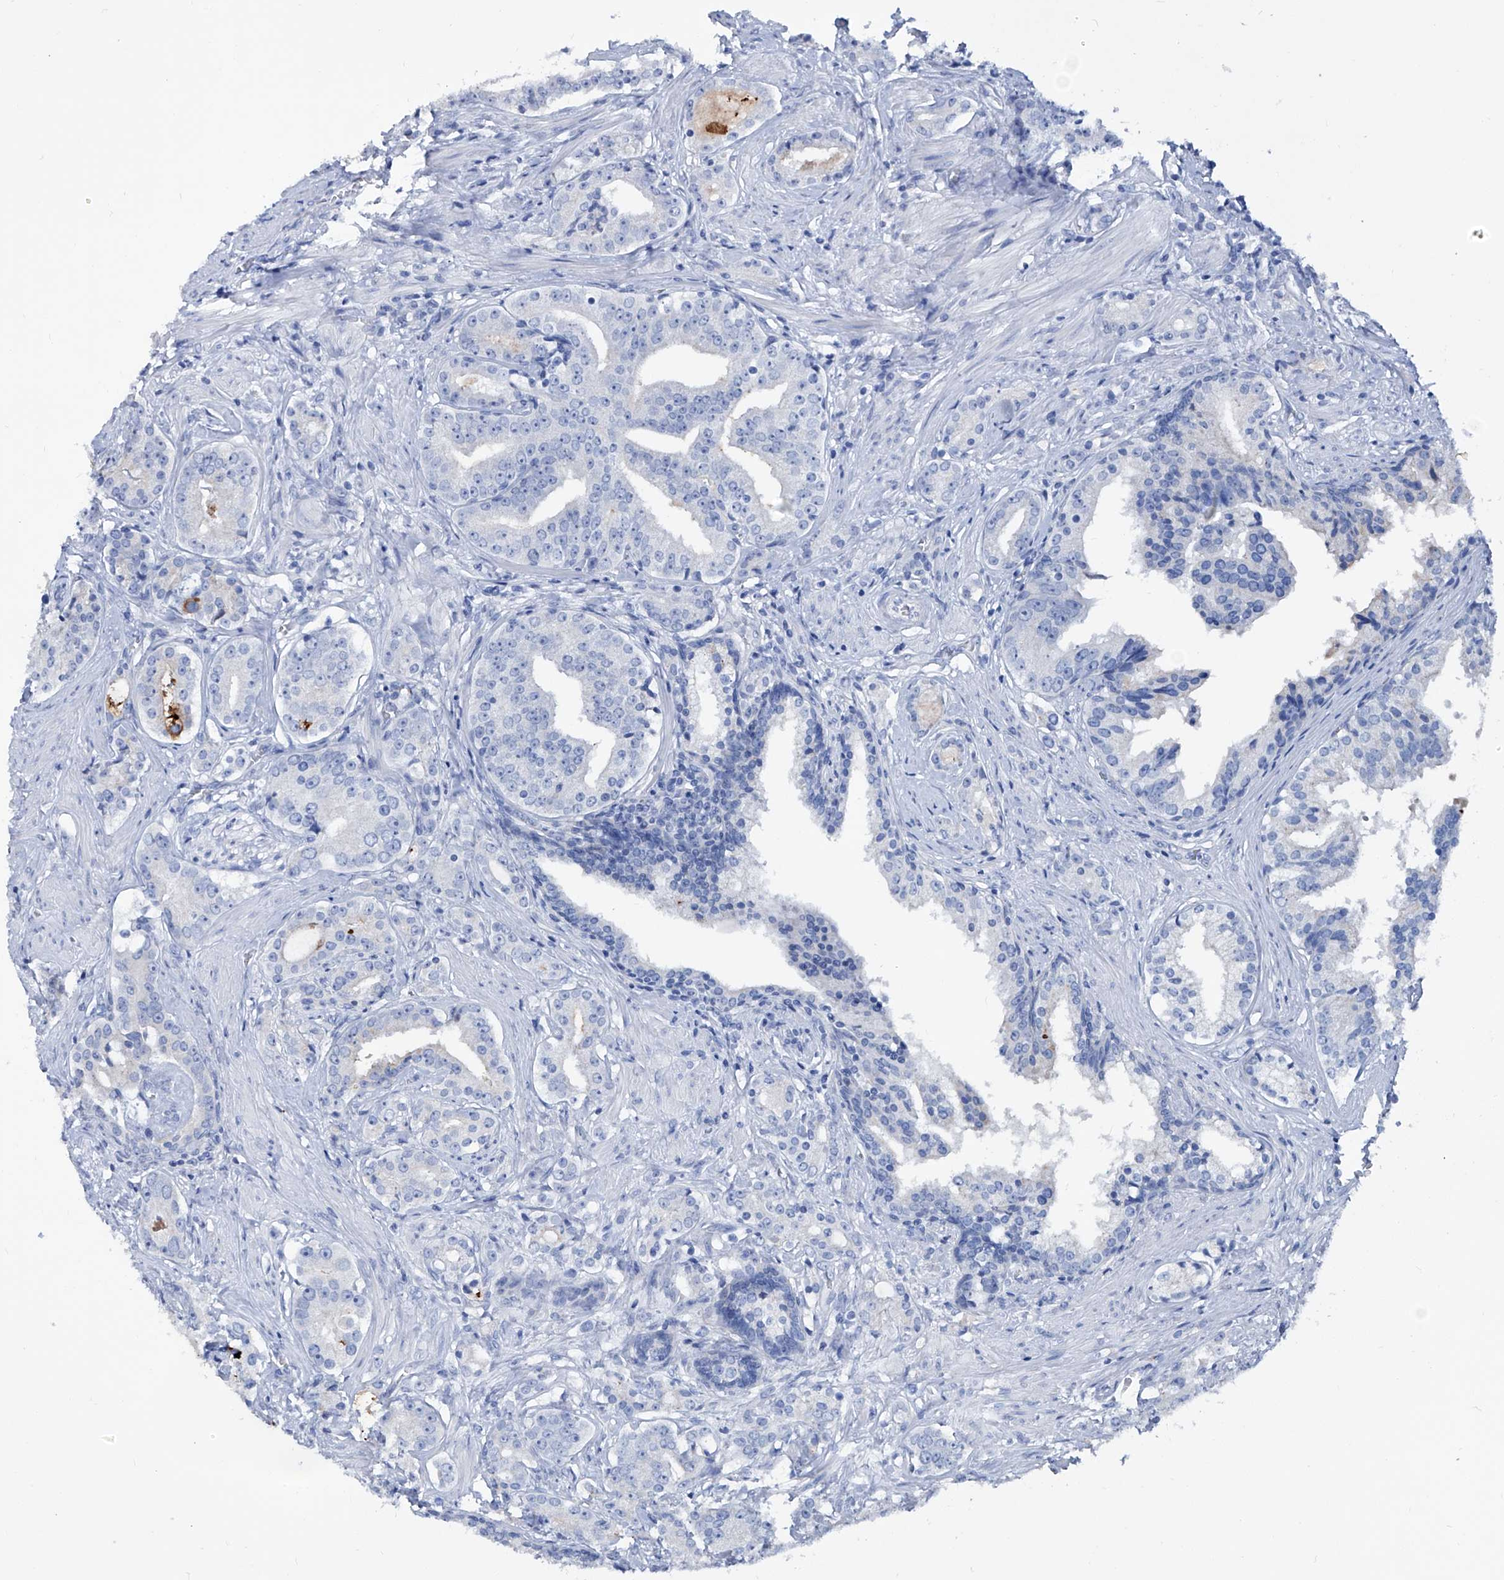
{"staining": {"intensity": "negative", "quantity": "none", "location": "none"}, "tissue": "prostate cancer", "cell_type": "Tumor cells", "image_type": "cancer", "snomed": [{"axis": "morphology", "description": "Adenocarcinoma, High grade"}, {"axis": "topography", "description": "Prostate"}], "caption": "IHC of high-grade adenocarcinoma (prostate) reveals no positivity in tumor cells.", "gene": "KLHL17", "patient": {"sex": "male", "age": 58}}